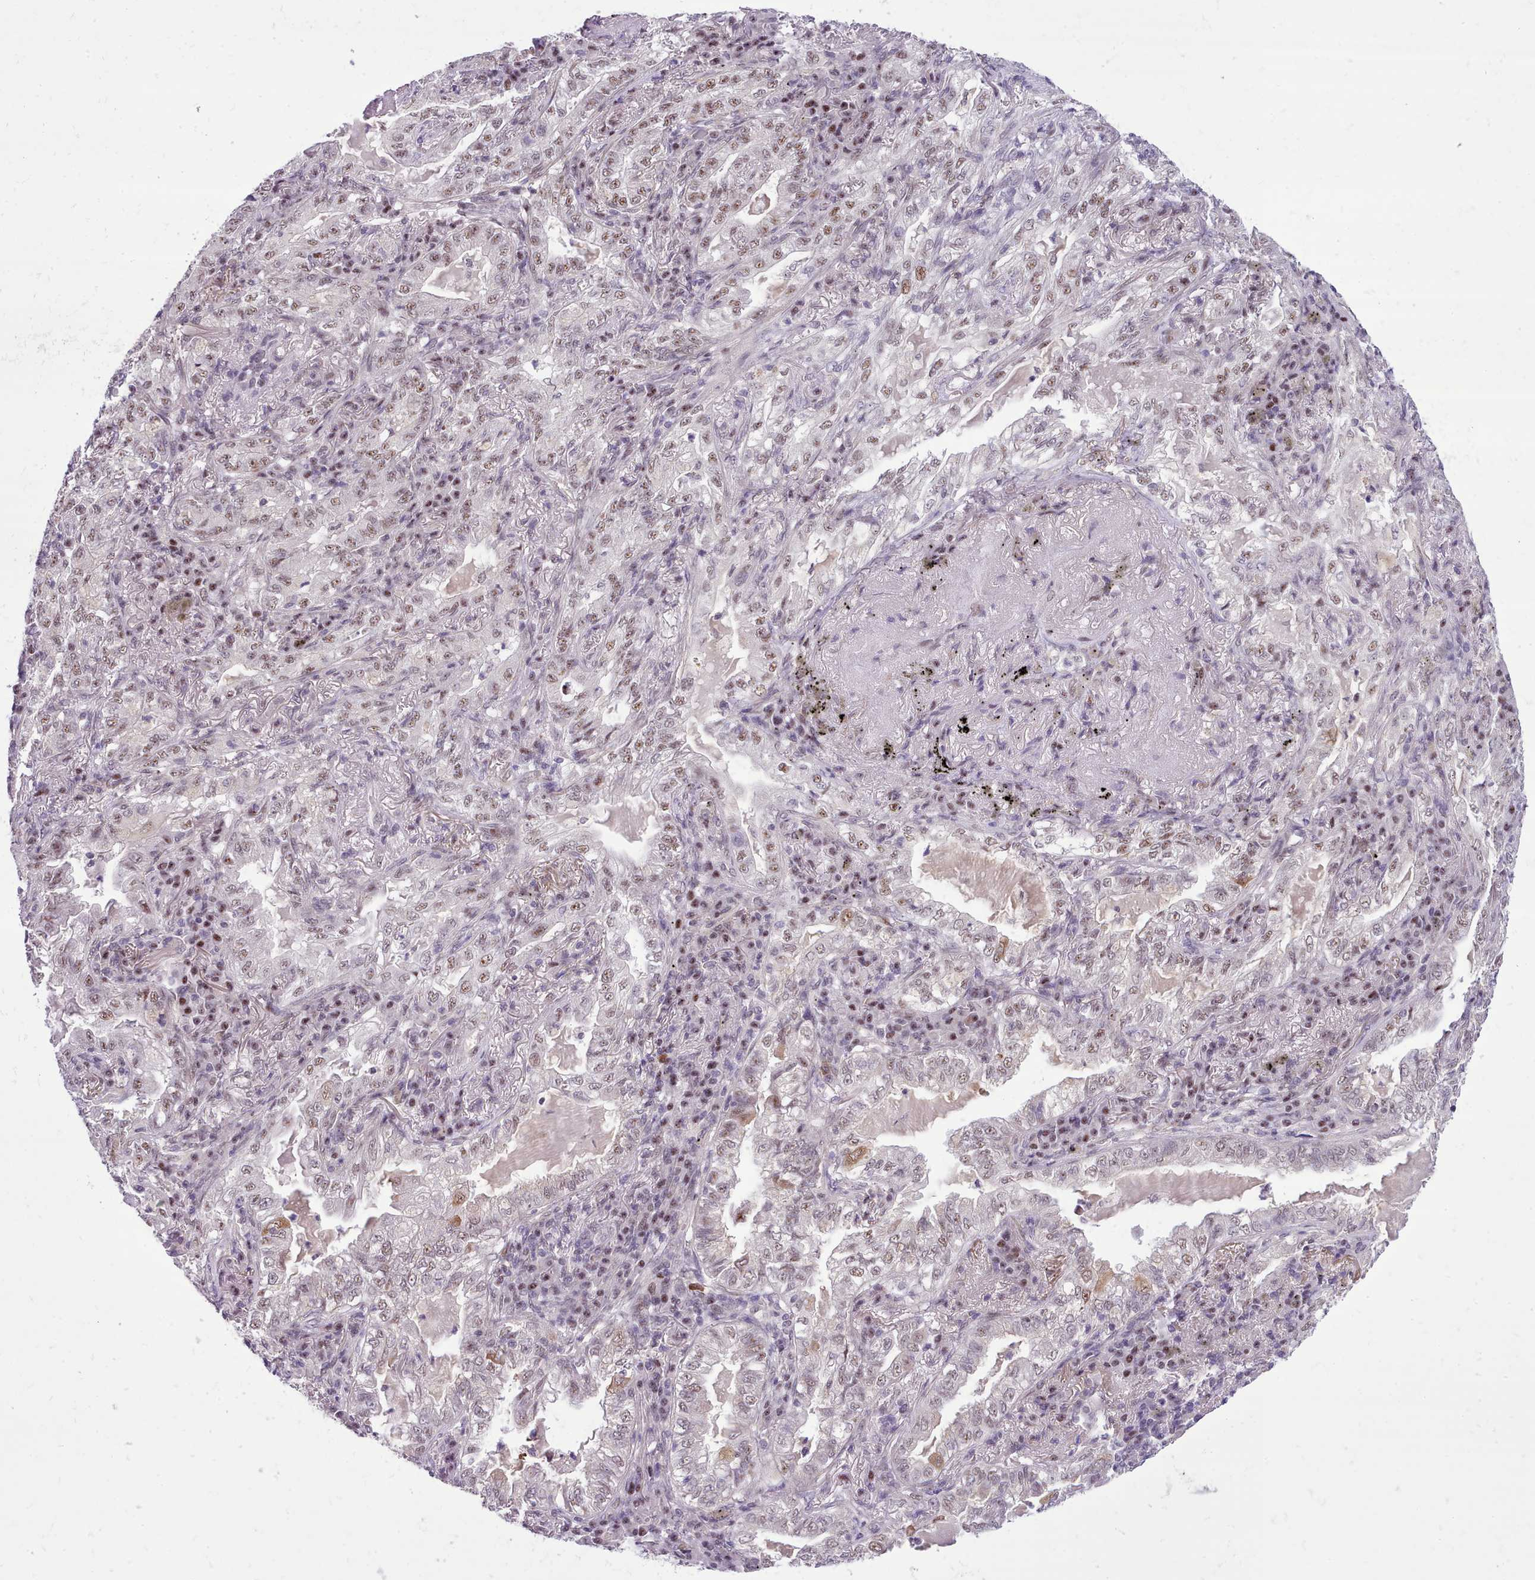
{"staining": {"intensity": "moderate", "quantity": "25%-75%", "location": "nuclear"}, "tissue": "lung cancer", "cell_type": "Tumor cells", "image_type": "cancer", "snomed": [{"axis": "morphology", "description": "Adenocarcinoma, NOS"}, {"axis": "topography", "description": "Lung"}], "caption": "The image displays staining of lung cancer (adenocarcinoma), revealing moderate nuclear protein staining (brown color) within tumor cells. (DAB (3,3'-diaminobenzidine) = brown stain, brightfield microscopy at high magnification).", "gene": "HOXB7", "patient": {"sex": "female", "age": 73}}